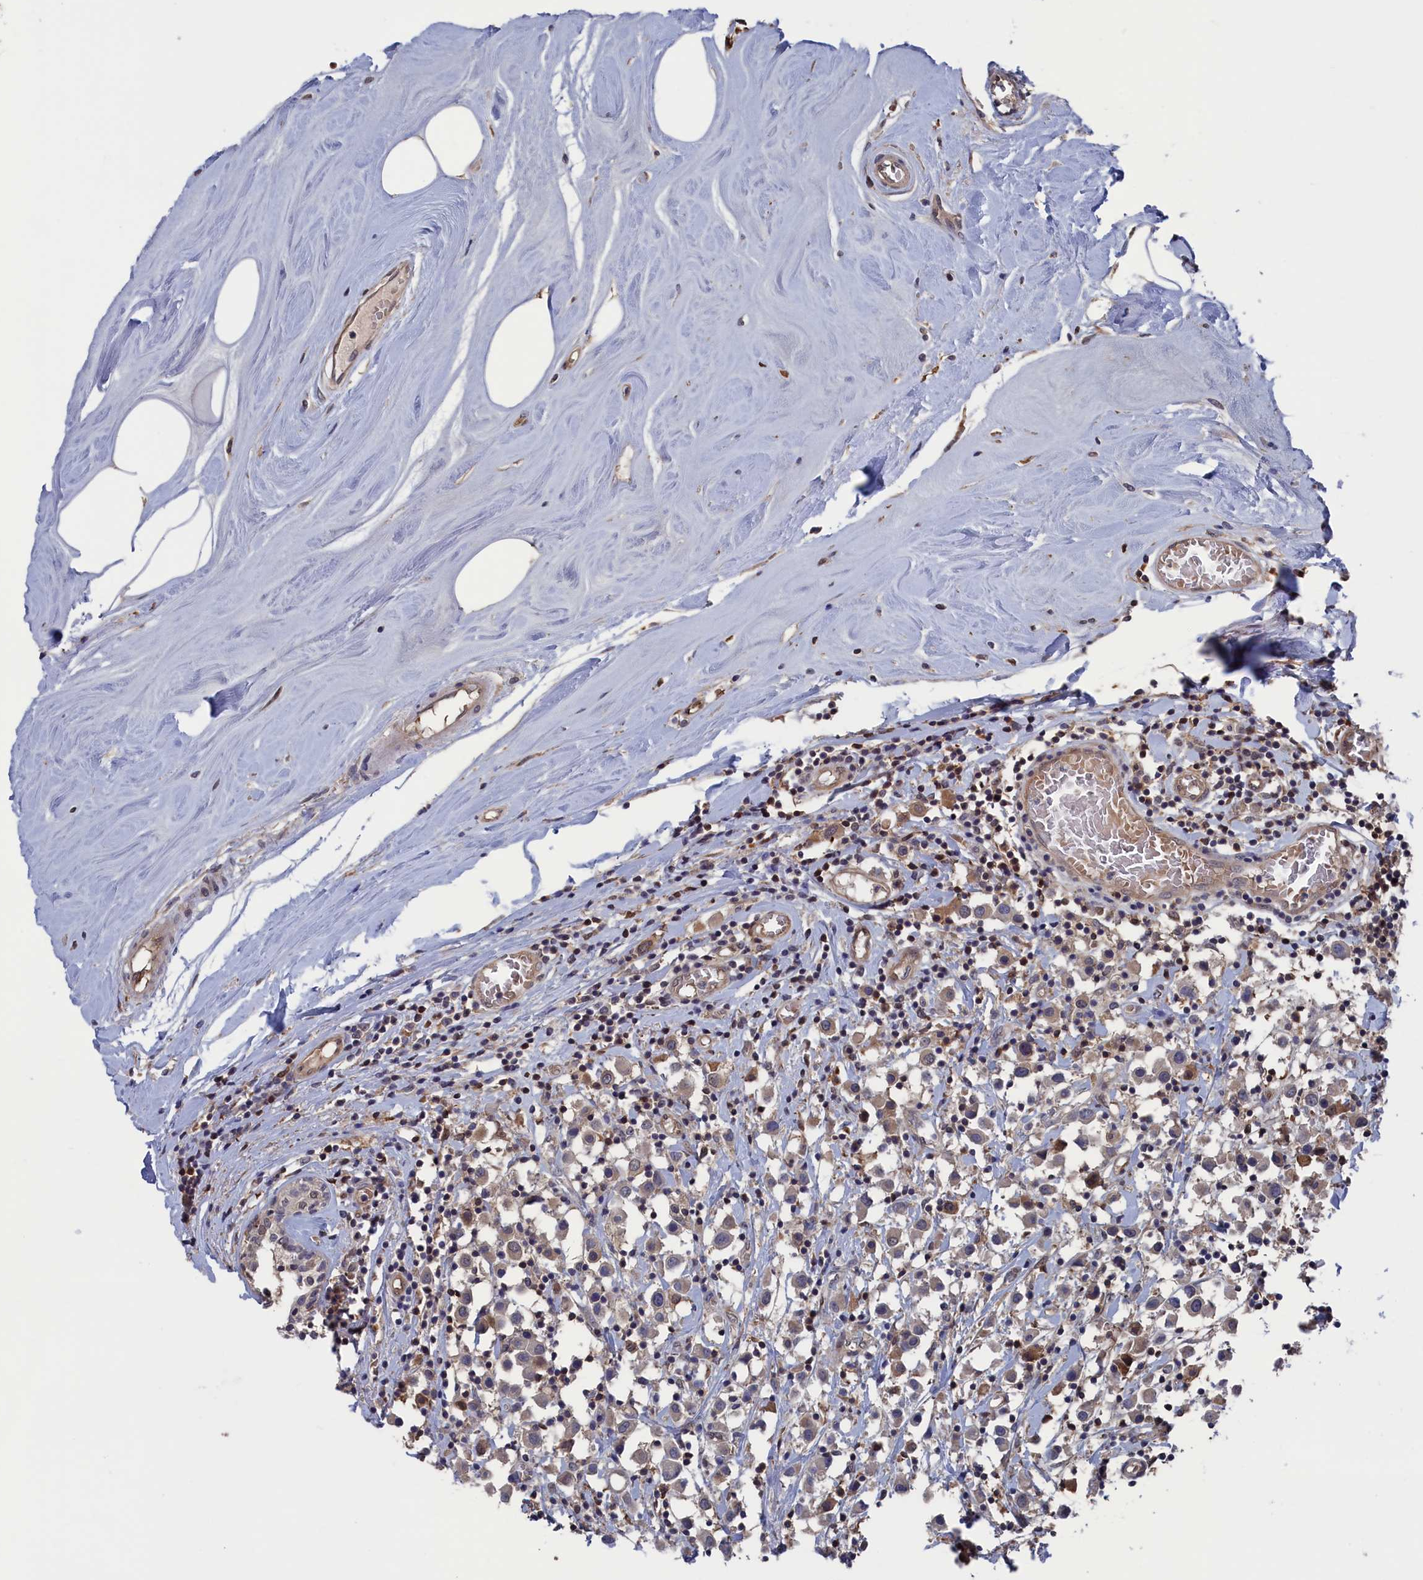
{"staining": {"intensity": "weak", "quantity": "25%-75%", "location": "cytoplasmic/membranous"}, "tissue": "breast cancer", "cell_type": "Tumor cells", "image_type": "cancer", "snomed": [{"axis": "morphology", "description": "Duct carcinoma"}, {"axis": "topography", "description": "Breast"}], "caption": "Weak cytoplasmic/membranous protein staining is seen in approximately 25%-75% of tumor cells in infiltrating ductal carcinoma (breast).", "gene": "NUTF2", "patient": {"sex": "female", "age": 61}}